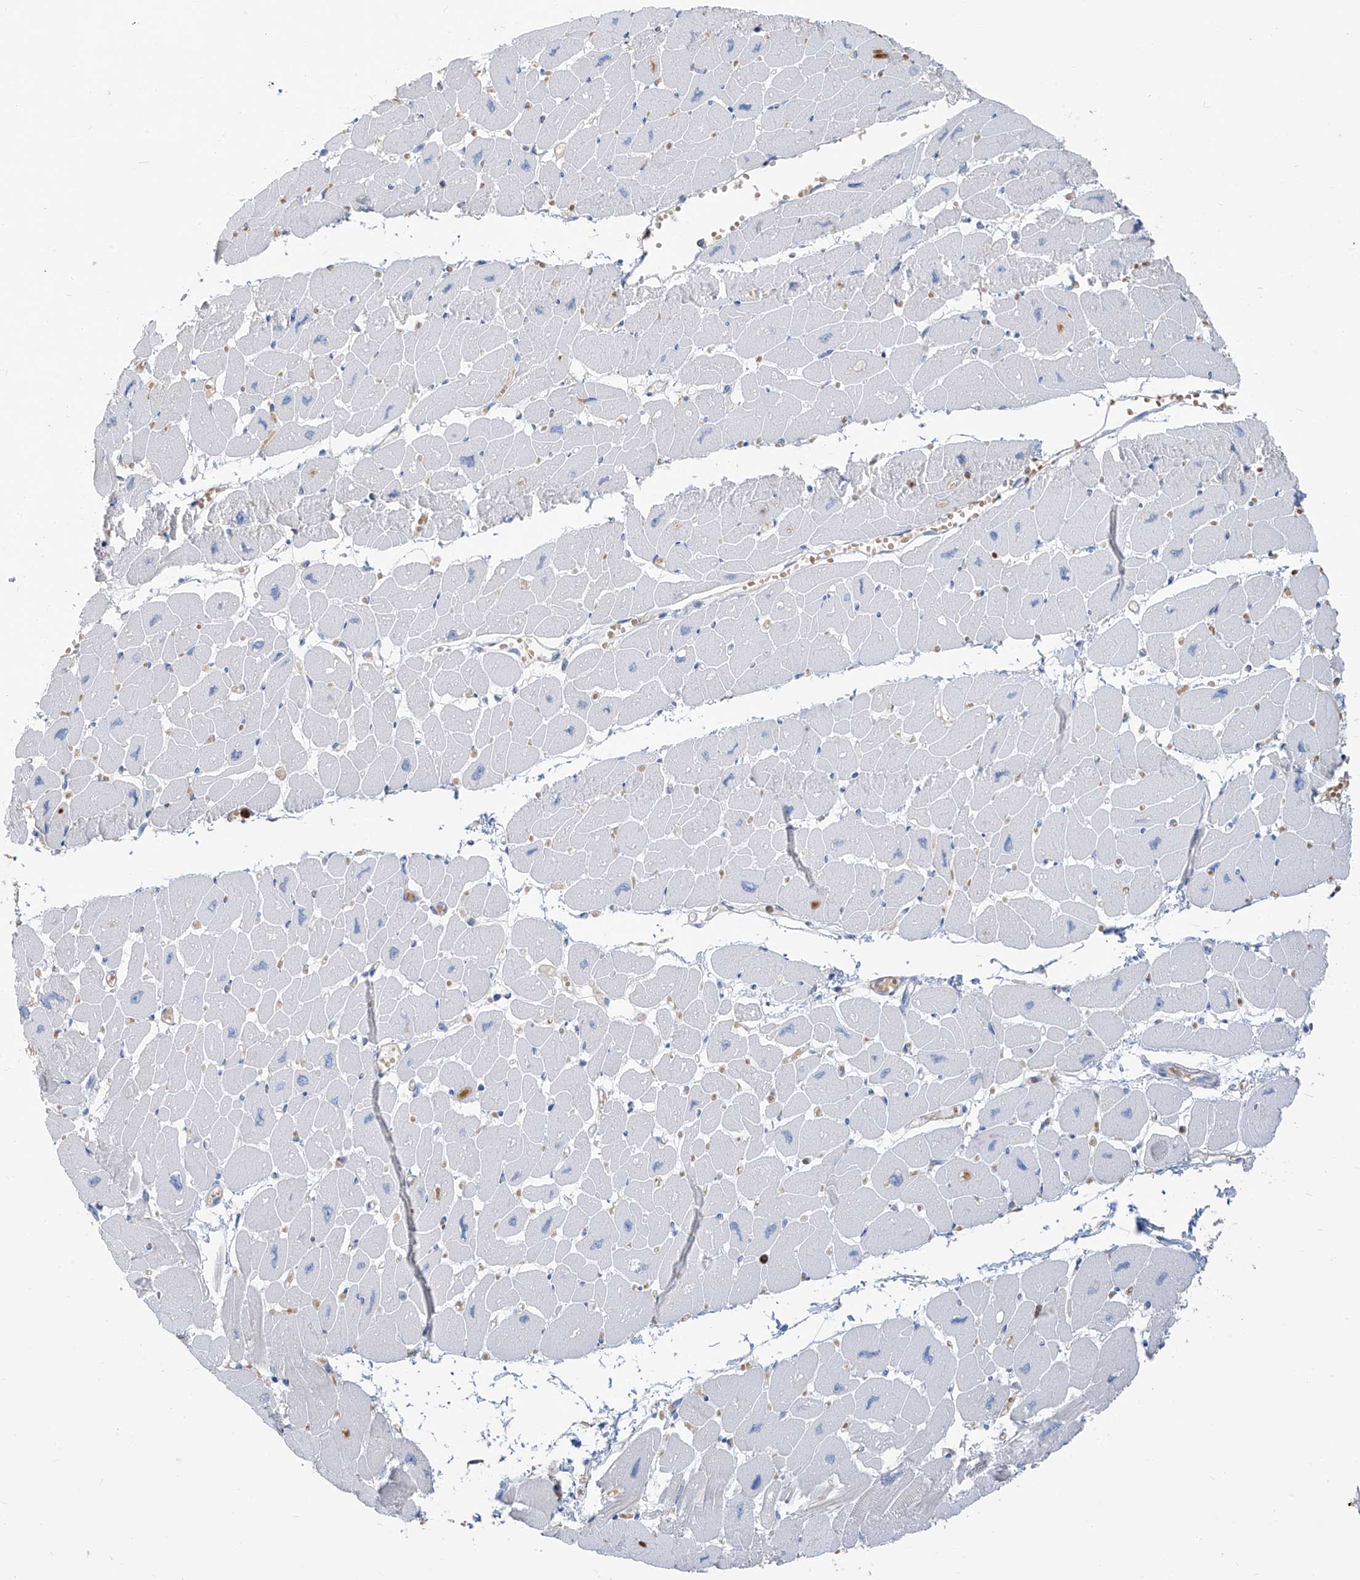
{"staining": {"intensity": "negative", "quantity": "none", "location": "none"}, "tissue": "heart muscle", "cell_type": "Cardiomyocytes", "image_type": "normal", "snomed": [{"axis": "morphology", "description": "Normal tissue, NOS"}, {"axis": "topography", "description": "Heart"}], "caption": "DAB immunohistochemical staining of normal human heart muscle displays no significant staining in cardiomyocytes. Nuclei are stained in blue.", "gene": "PAFAH1B3", "patient": {"sex": "female", "age": 54}}